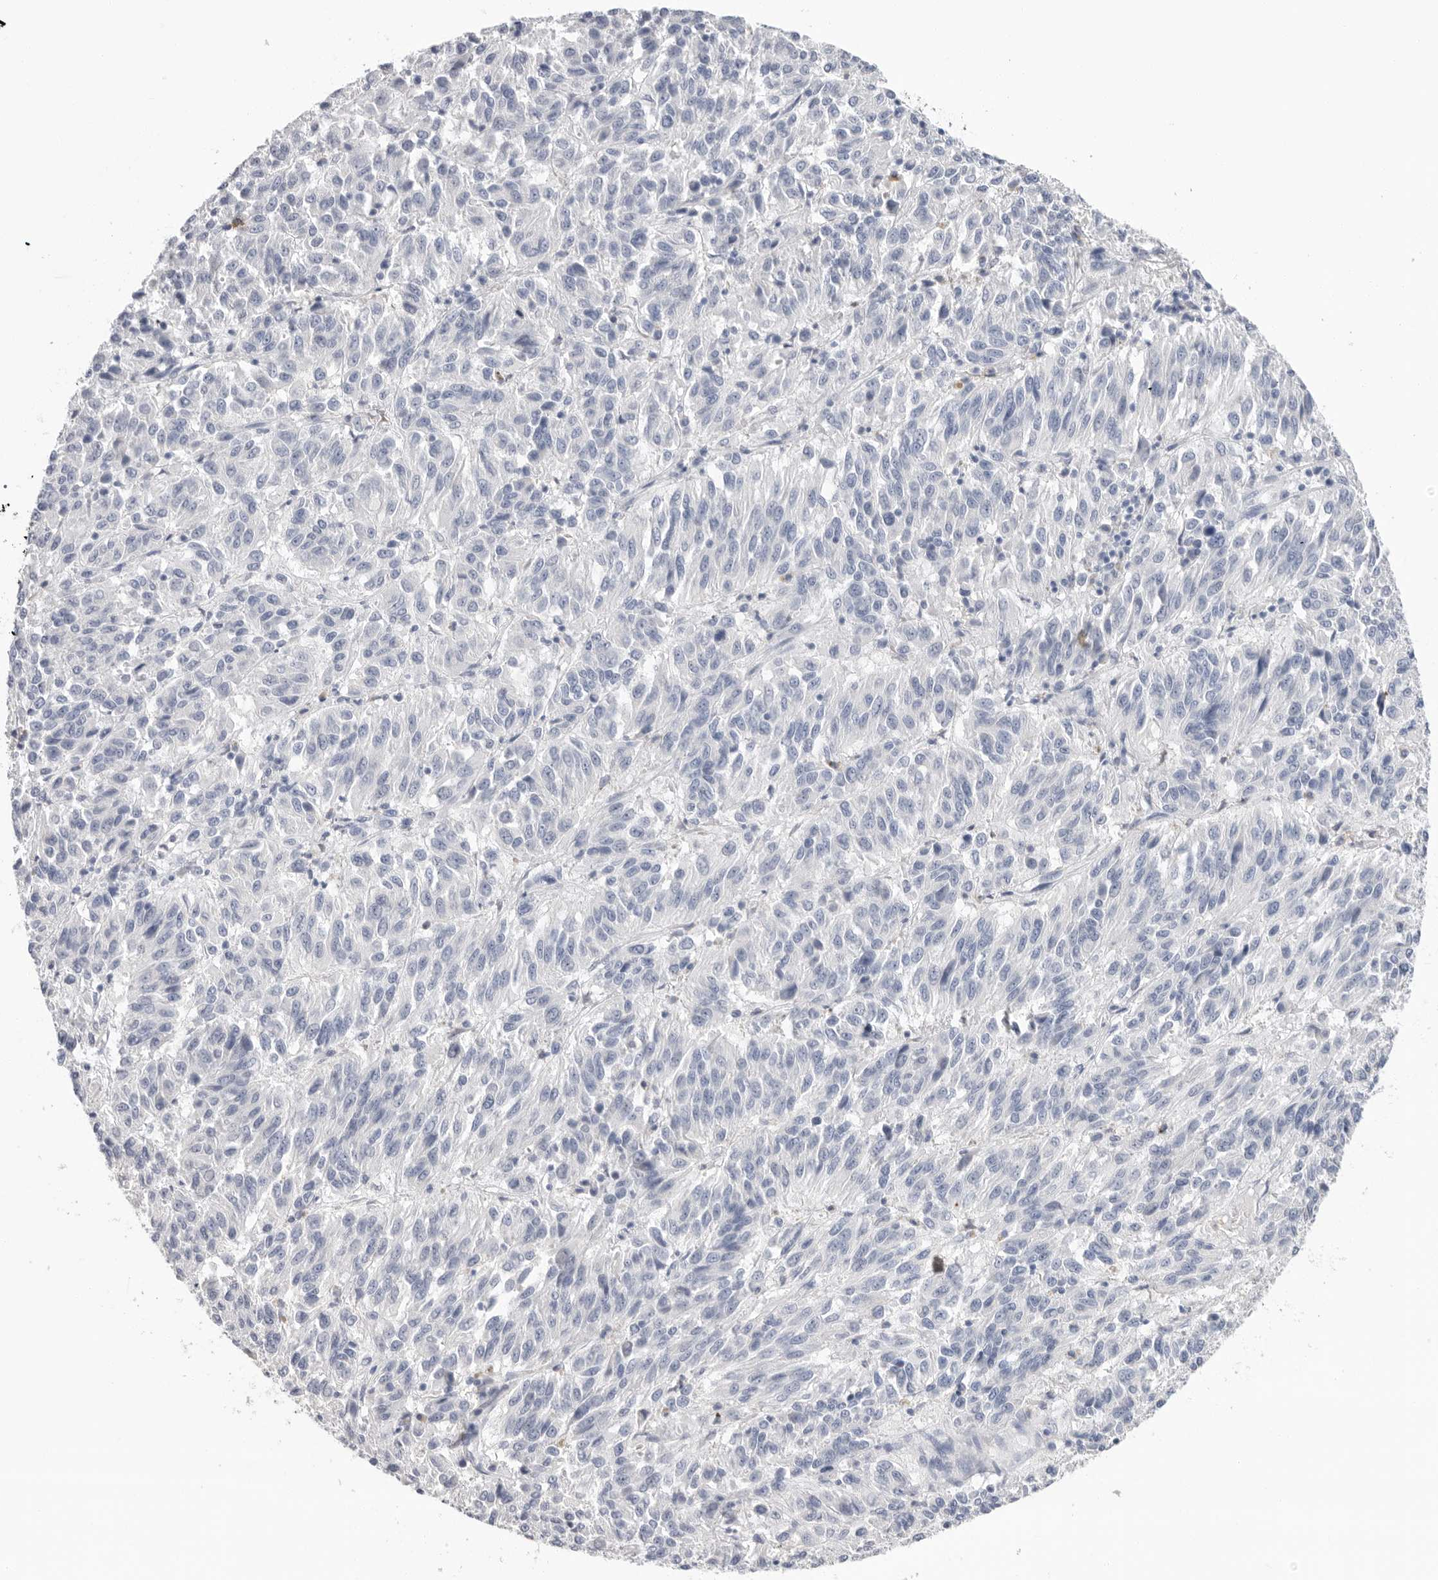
{"staining": {"intensity": "negative", "quantity": "none", "location": "none"}, "tissue": "melanoma", "cell_type": "Tumor cells", "image_type": "cancer", "snomed": [{"axis": "morphology", "description": "Malignant melanoma, Metastatic site"}, {"axis": "topography", "description": "Lung"}], "caption": "The photomicrograph demonstrates no significant staining in tumor cells of malignant melanoma (metastatic site).", "gene": "APOA2", "patient": {"sex": "male", "age": 64}}